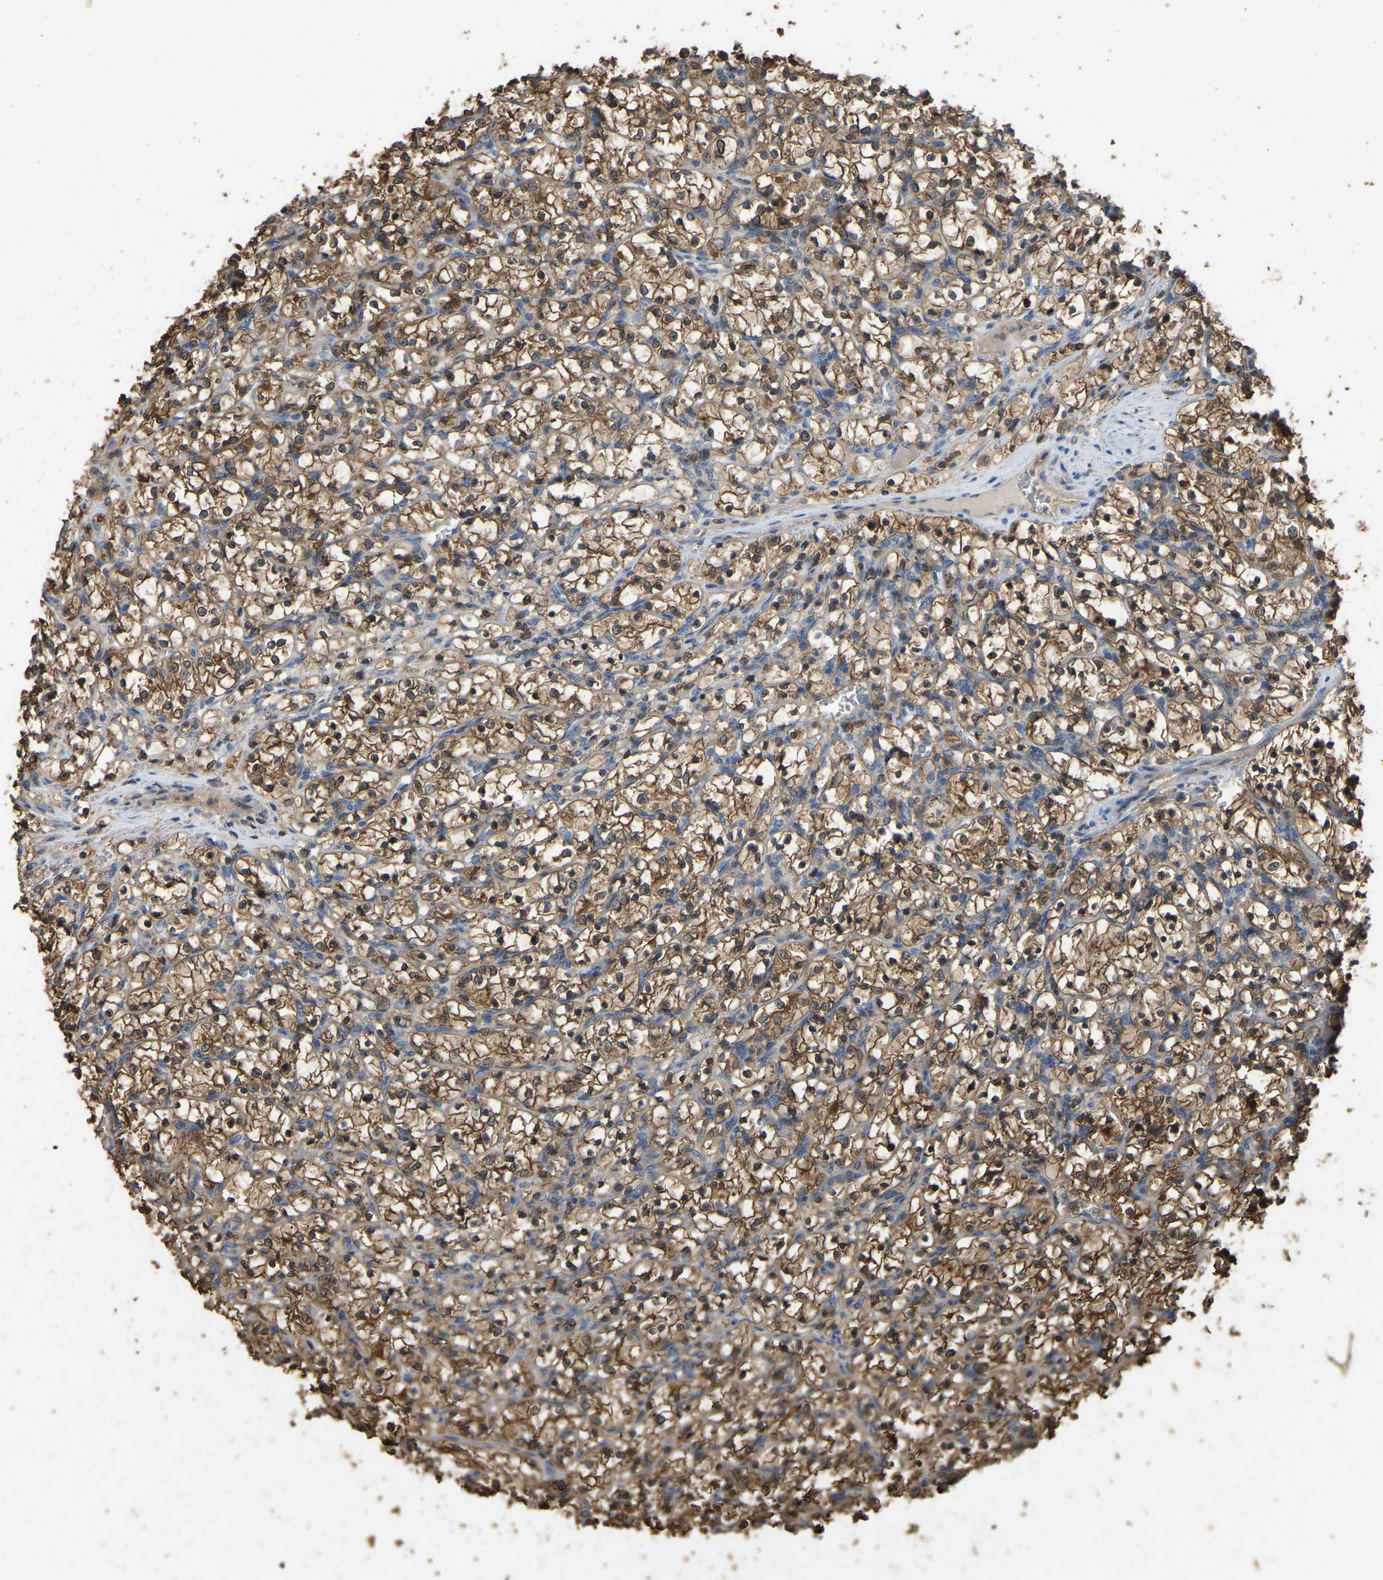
{"staining": {"intensity": "moderate", "quantity": ">75%", "location": "cytoplasmic/membranous,nuclear"}, "tissue": "renal cancer", "cell_type": "Tumor cells", "image_type": "cancer", "snomed": [{"axis": "morphology", "description": "Adenocarcinoma, NOS"}, {"axis": "topography", "description": "Kidney"}], "caption": "Human adenocarcinoma (renal) stained with a protein marker displays moderate staining in tumor cells.", "gene": "FHIT", "patient": {"sex": "female", "age": 69}}